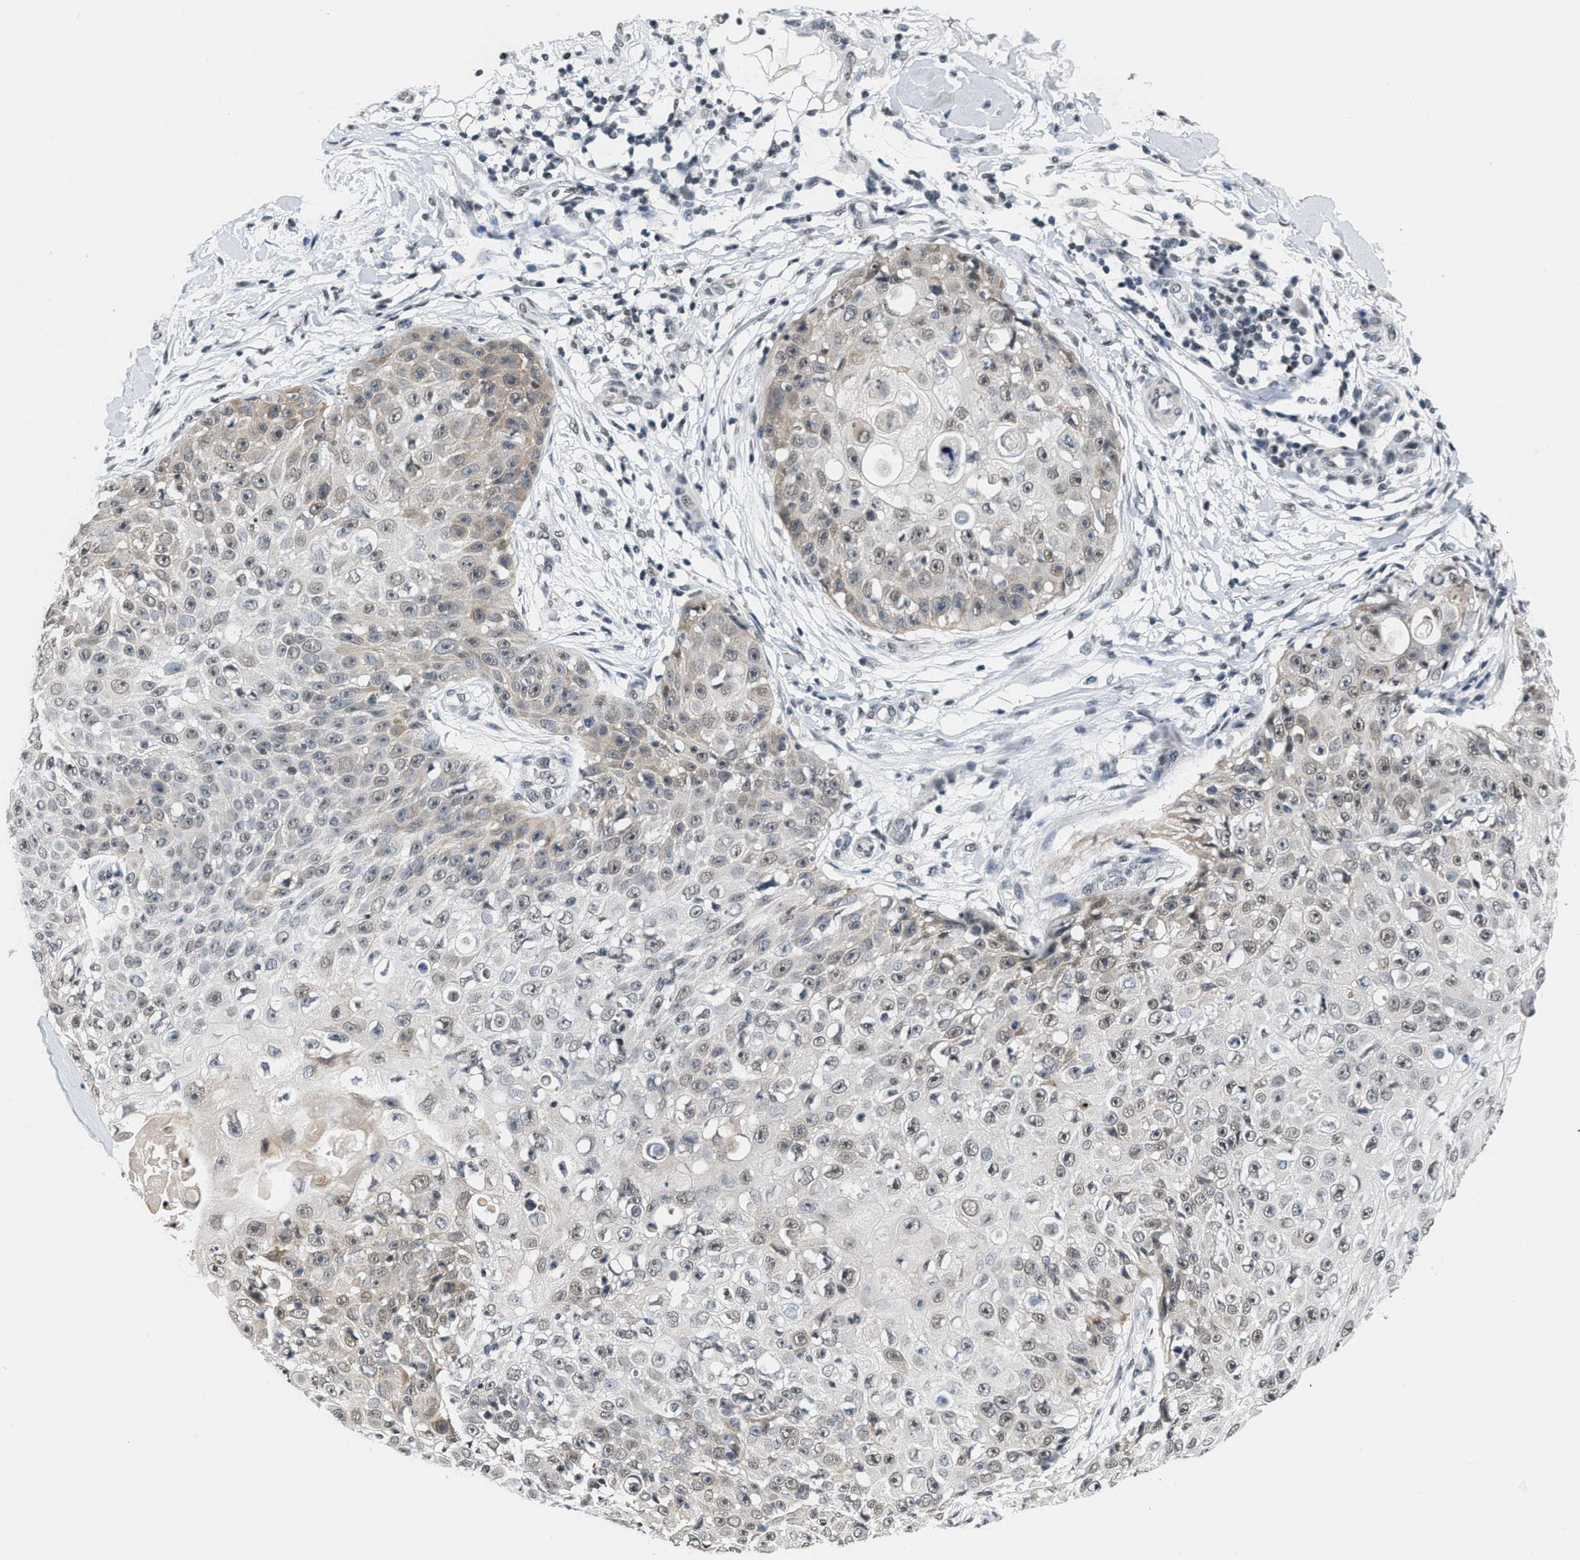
{"staining": {"intensity": "weak", "quantity": "25%-75%", "location": "nuclear"}, "tissue": "skin cancer", "cell_type": "Tumor cells", "image_type": "cancer", "snomed": [{"axis": "morphology", "description": "Squamous cell carcinoma, NOS"}, {"axis": "topography", "description": "Skin"}], "caption": "Immunohistochemistry (DAB (3,3'-diaminobenzidine)) staining of skin squamous cell carcinoma shows weak nuclear protein staining in about 25%-75% of tumor cells. (DAB (3,3'-diaminobenzidine) IHC, brown staining for protein, blue staining for nuclei).", "gene": "RAF1", "patient": {"sex": "male", "age": 86}}